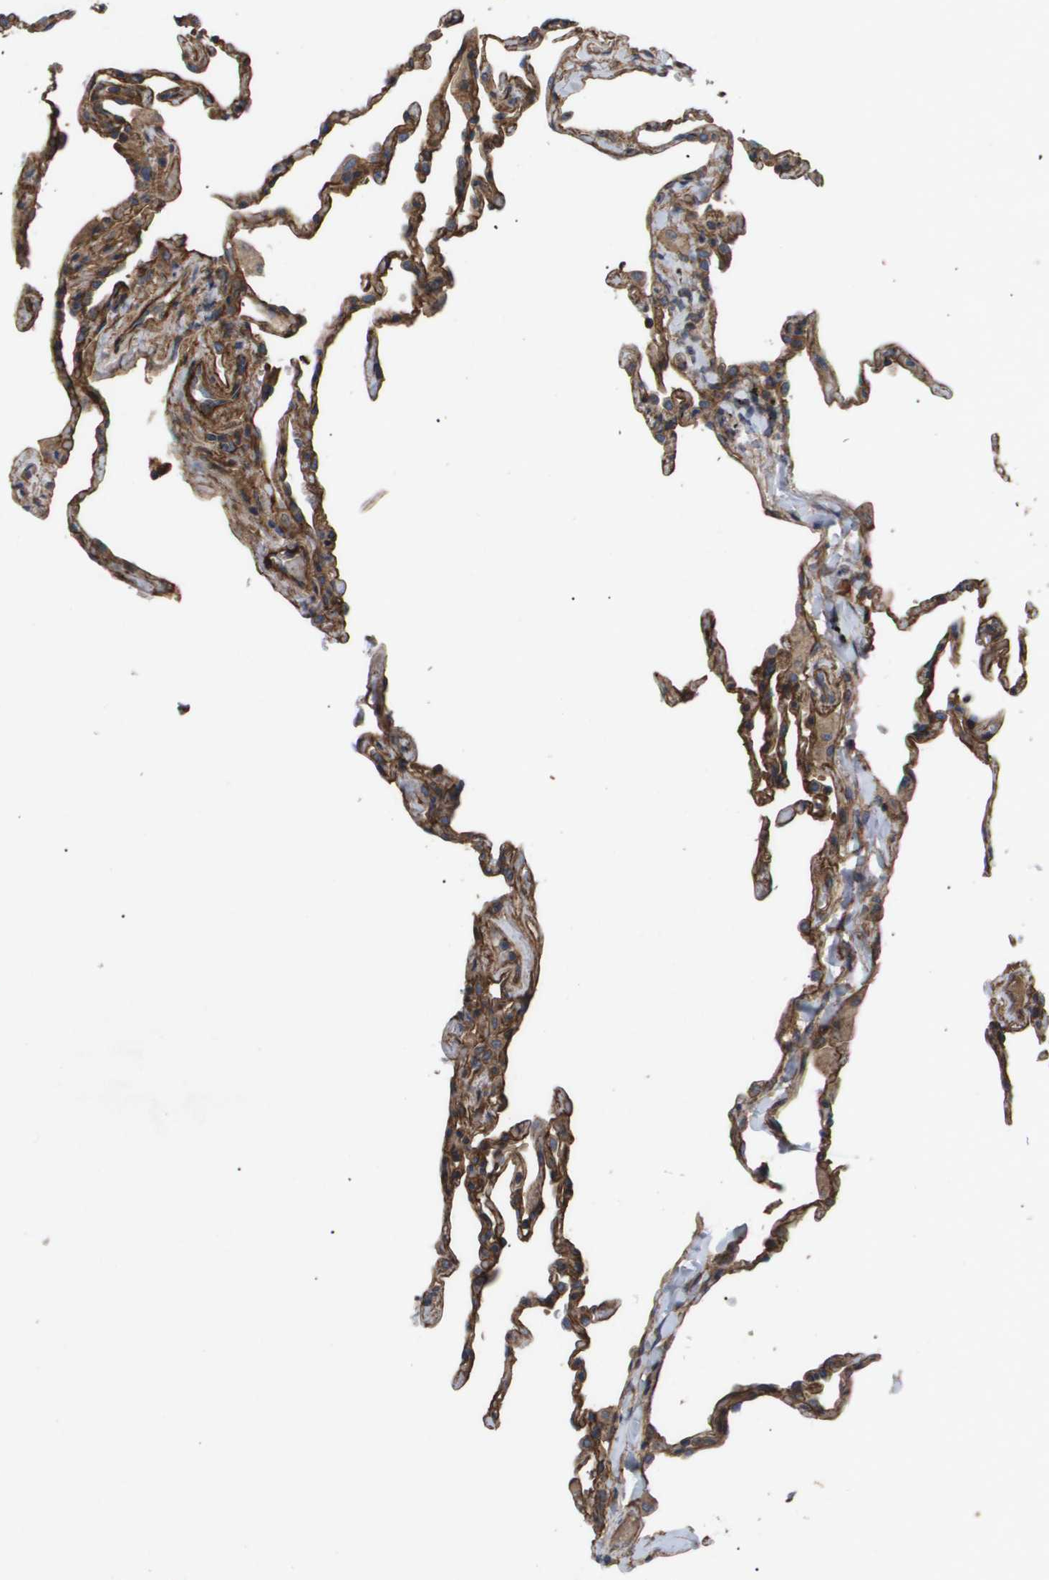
{"staining": {"intensity": "moderate", "quantity": ">75%", "location": "cytoplasmic/membranous"}, "tissue": "lung", "cell_type": "Alveolar cells", "image_type": "normal", "snomed": [{"axis": "morphology", "description": "Normal tissue, NOS"}, {"axis": "topography", "description": "Lung"}], "caption": "A histopathology image showing moderate cytoplasmic/membranous positivity in about >75% of alveolar cells in benign lung, as visualized by brown immunohistochemical staining.", "gene": "TNS1", "patient": {"sex": "male", "age": 59}}